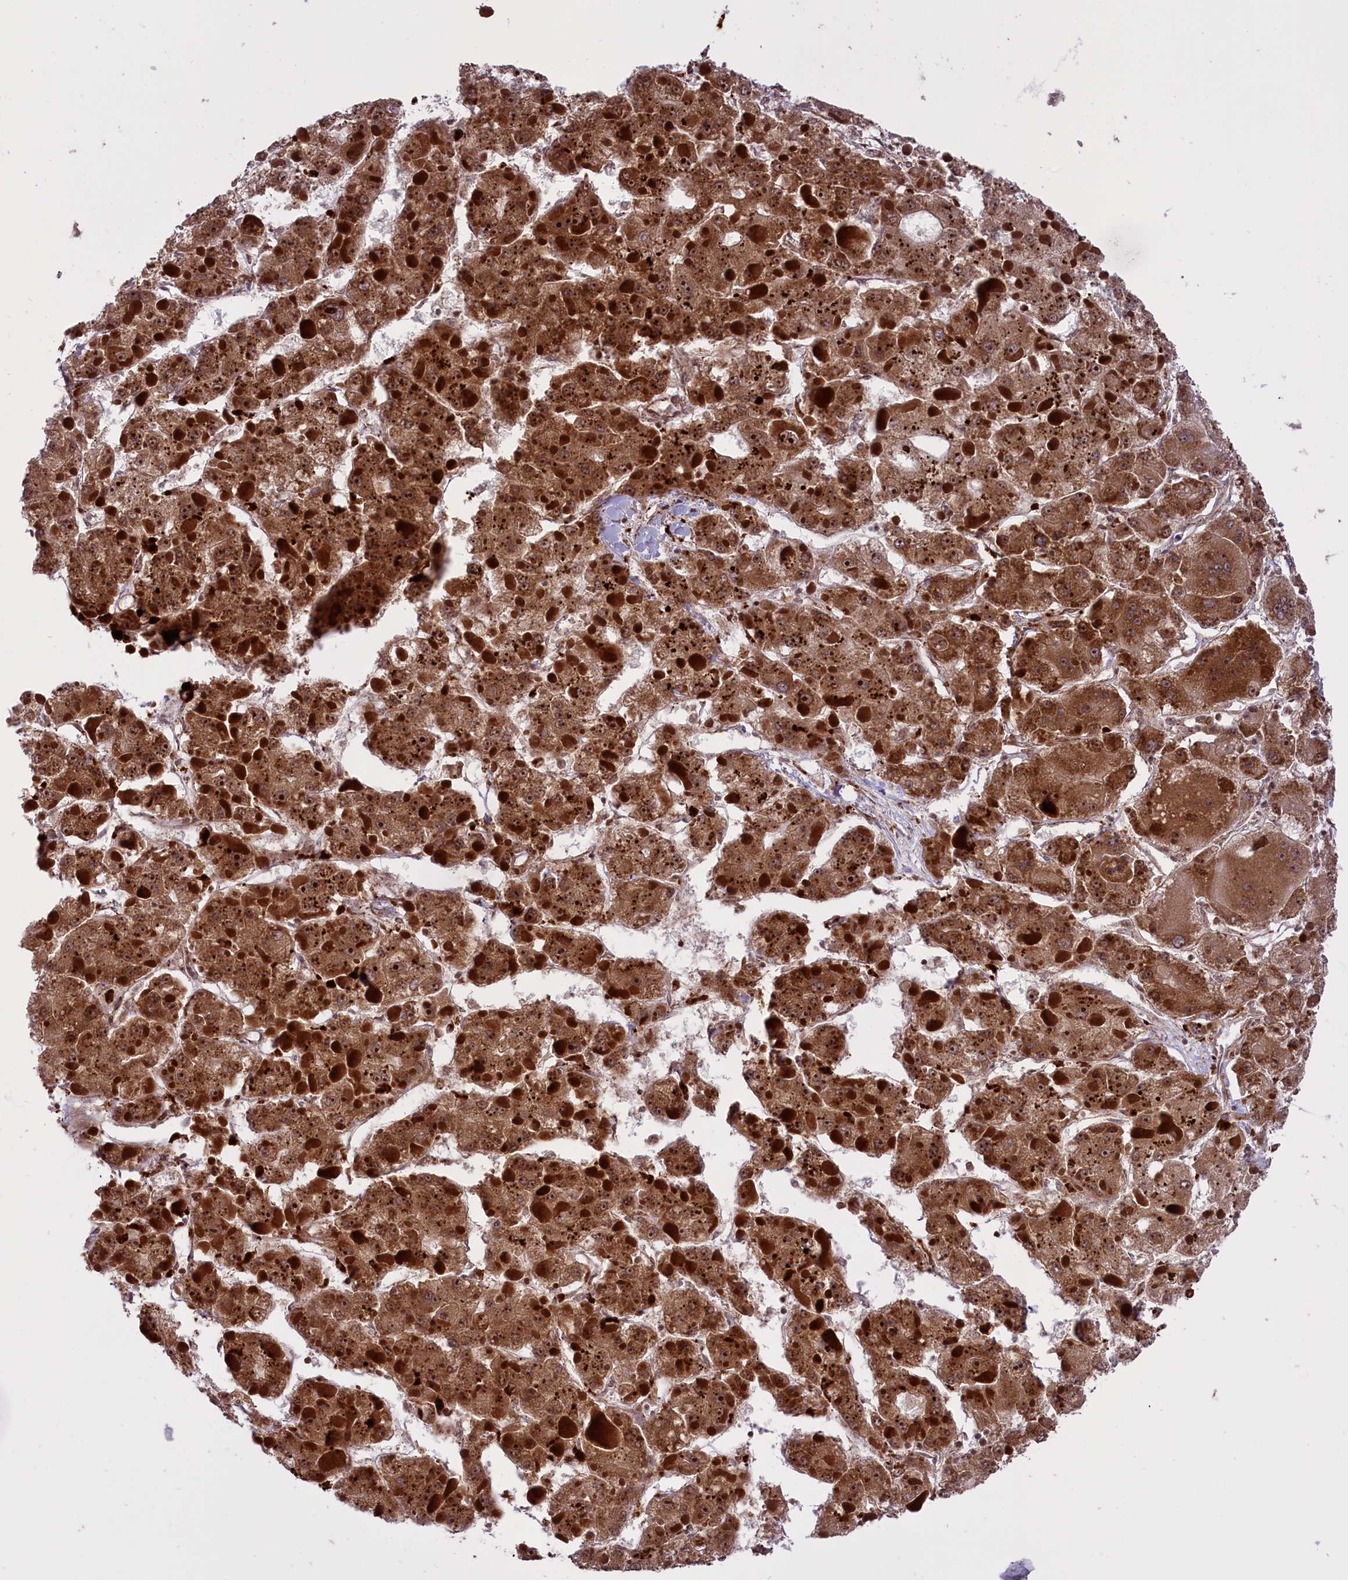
{"staining": {"intensity": "moderate", "quantity": ">75%", "location": "cytoplasmic/membranous,nuclear"}, "tissue": "liver cancer", "cell_type": "Tumor cells", "image_type": "cancer", "snomed": [{"axis": "morphology", "description": "Carcinoma, Hepatocellular, NOS"}, {"axis": "topography", "description": "Liver"}], "caption": "Immunohistochemical staining of human hepatocellular carcinoma (liver) shows medium levels of moderate cytoplasmic/membranous and nuclear protein positivity in approximately >75% of tumor cells.", "gene": "NDUFS5", "patient": {"sex": "female", "age": 73}}